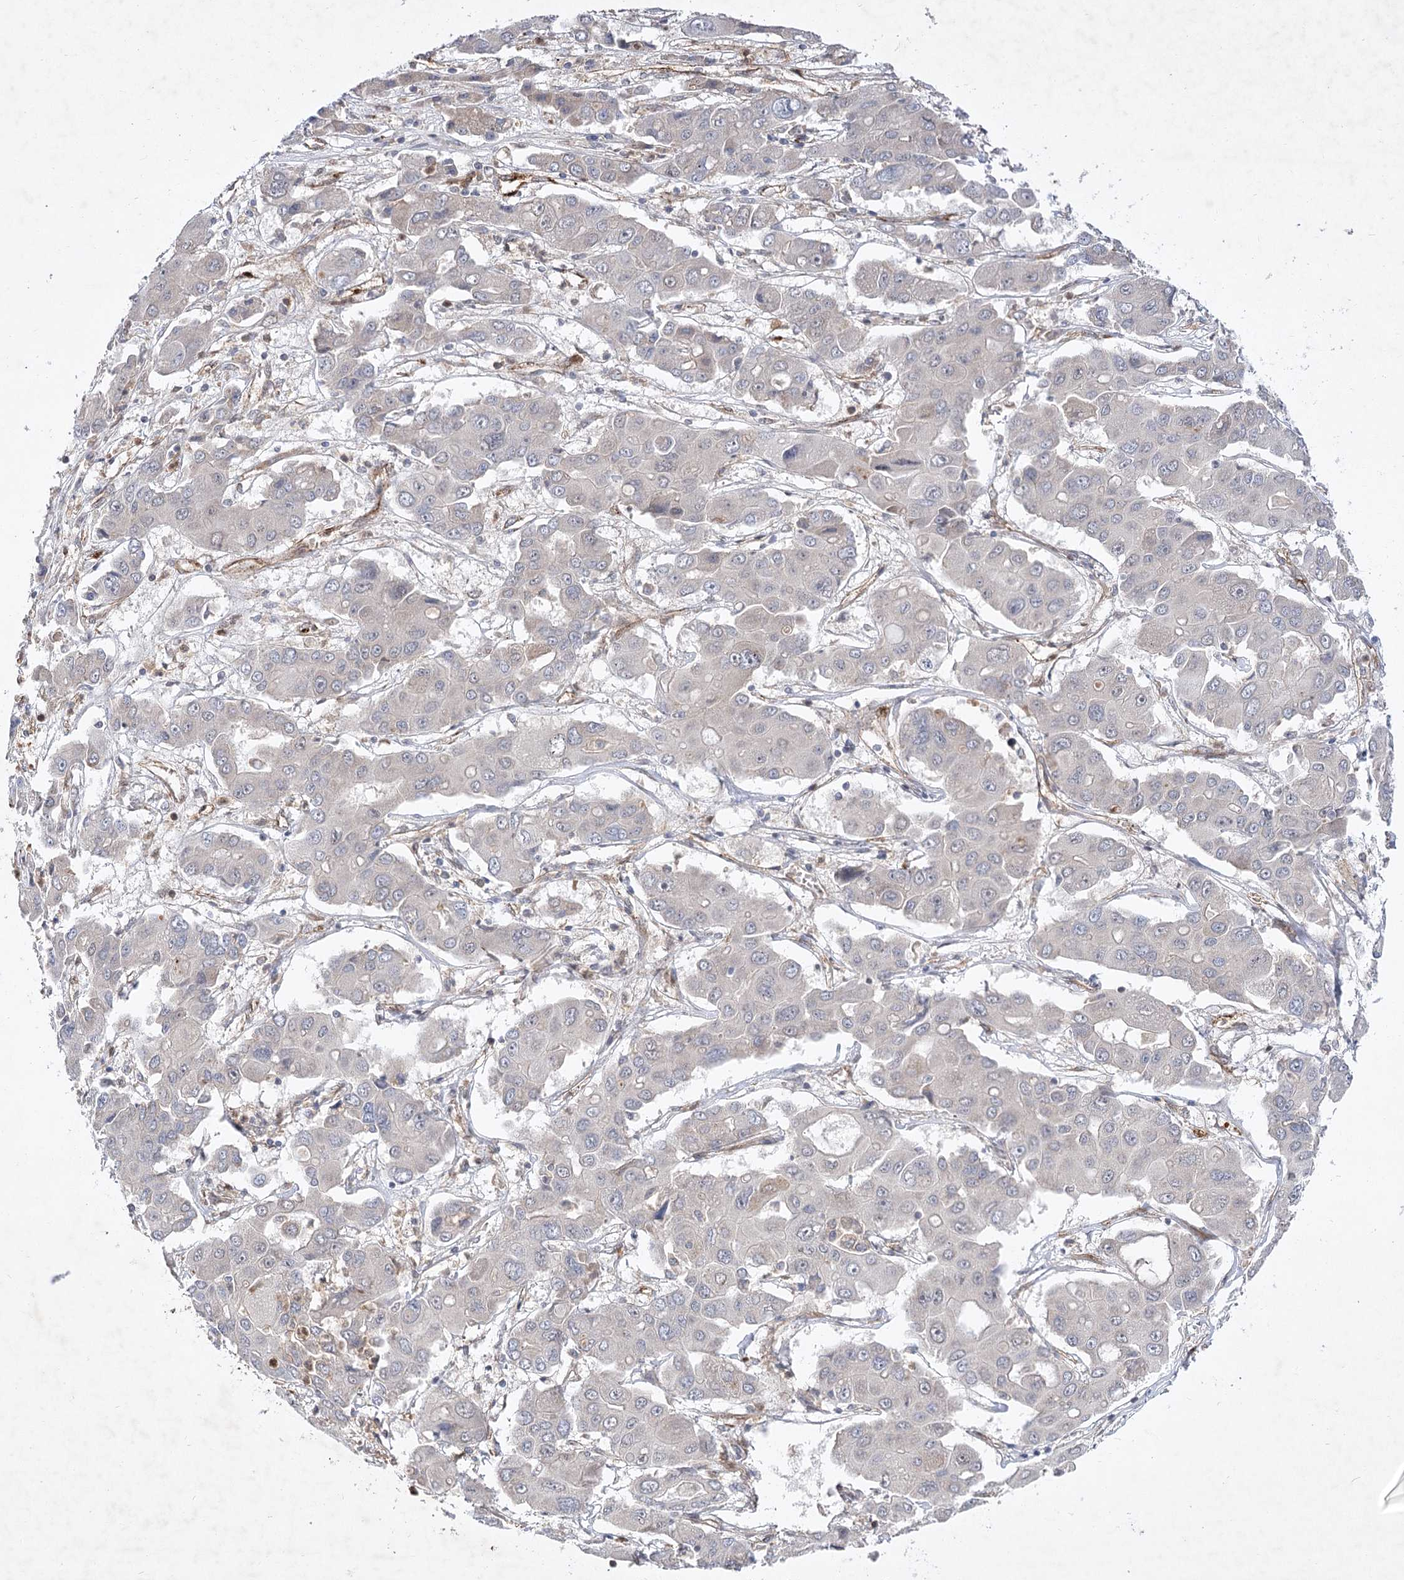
{"staining": {"intensity": "negative", "quantity": "none", "location": "none"}, "tissue": "liver cancer", "cell_type": "Tumor cells", "image_type": "cancer", "snomed": [{"axis": "morphology", "description": "Cholangiocarcinoma"}, {"axis": "topography", "description": "Liver"}], "caption": "This is an immunohistochemistry micrograph of human liver cholangiocarcinoma. There is no expression in tumor cells.", "gene": "ARHGAP31", "patient": {"sex": "male", "age": 67}}